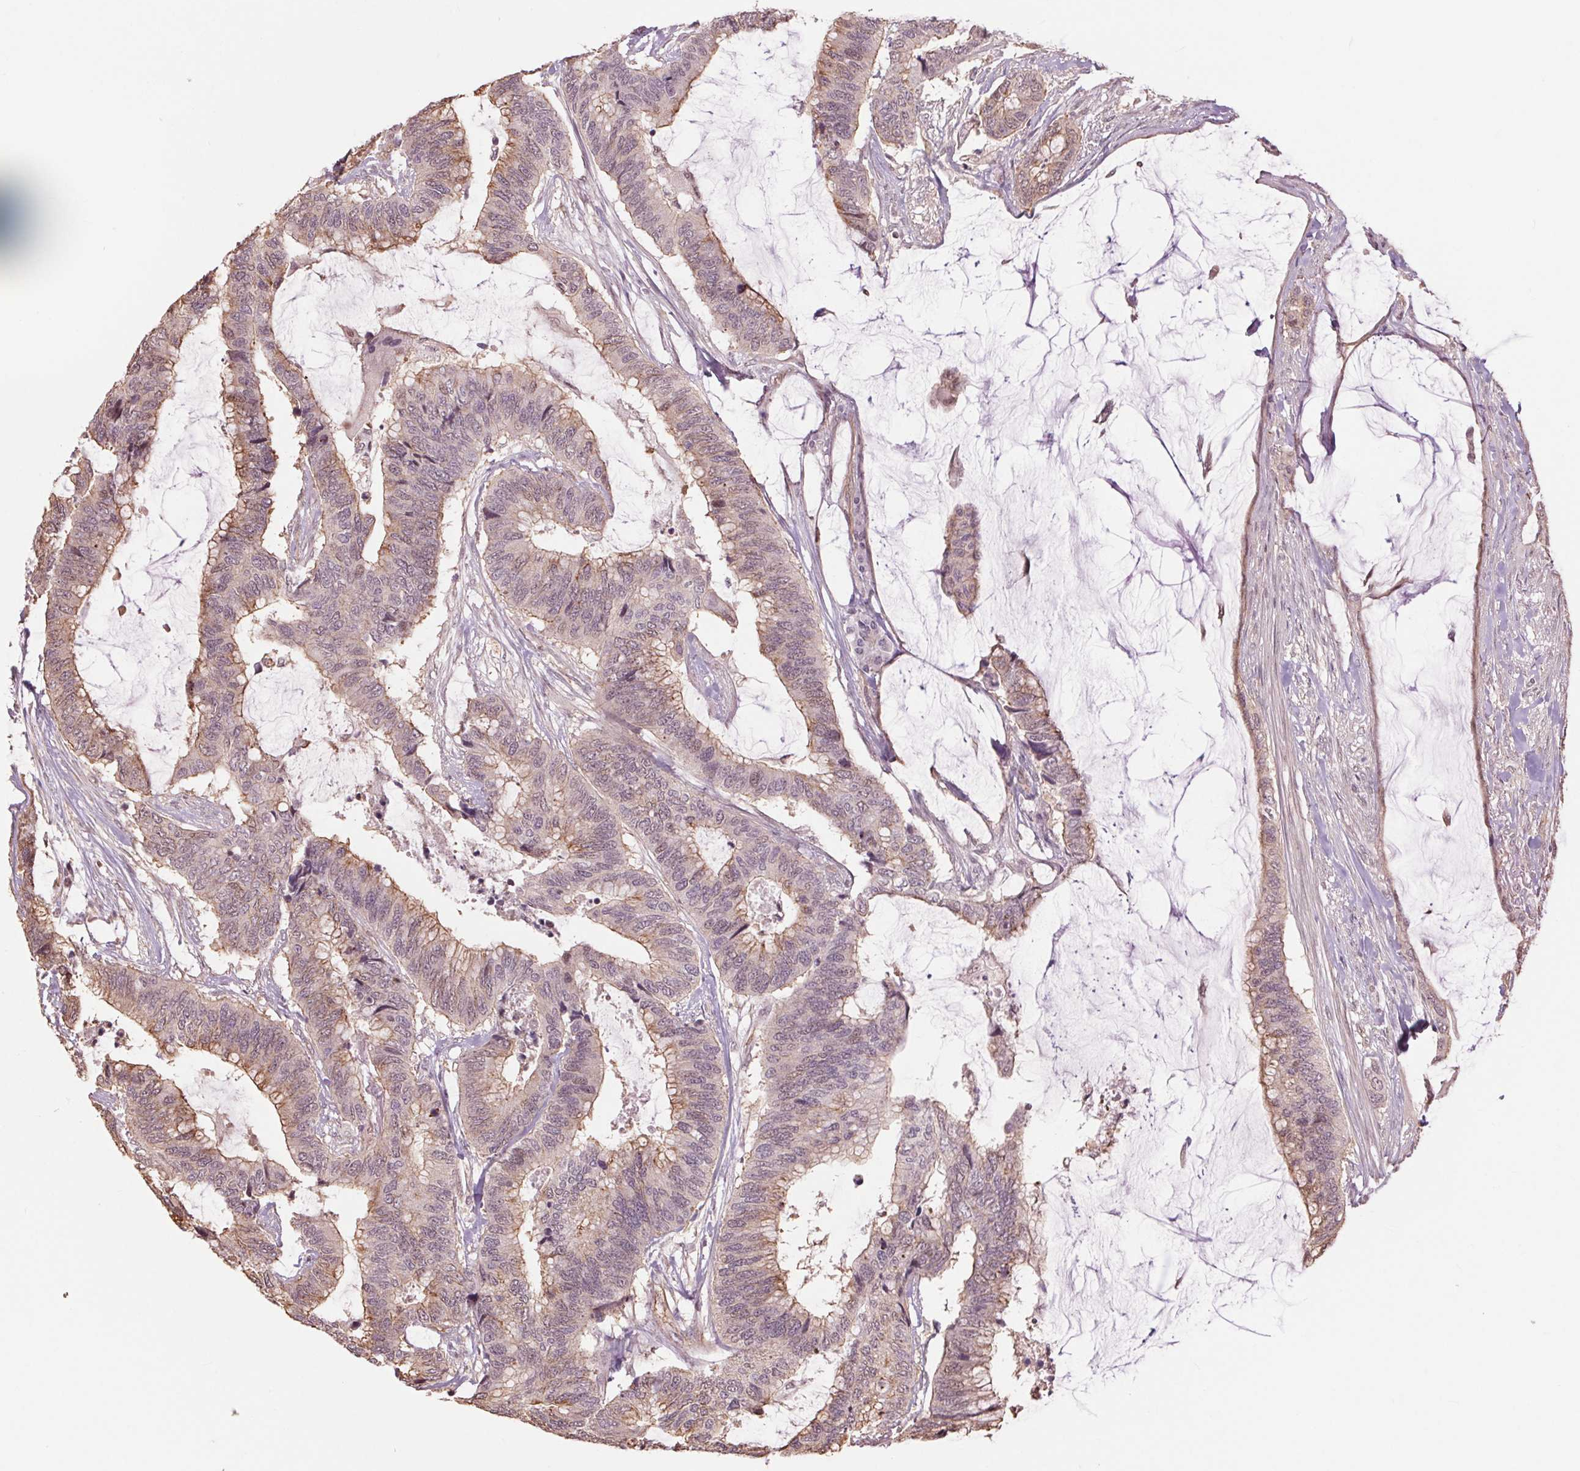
{"staining": {"intensity": "weak", "quantity": "25%-75%", "location": "cytoplasmic/membranous"}, "tissue": "colorectal cancer", "cell_type": "Tumor cells", "image_type": "cancer", "snomed": [{"axis": "morphology", "description": "Adenocarcinoma, NOS"}, {"axis": "topography", "description": "Rectum"}], "caption": "Immunohistochemistry photomicrograph of colorectal adenocarcinoma stained for a protein (brown), which displays low levels of weak cytoplasmic/membranous expression in approximately 25%-75% of tumor cells.", "gene": "PALM", "patient": {"sex": "female", "age": 59}}